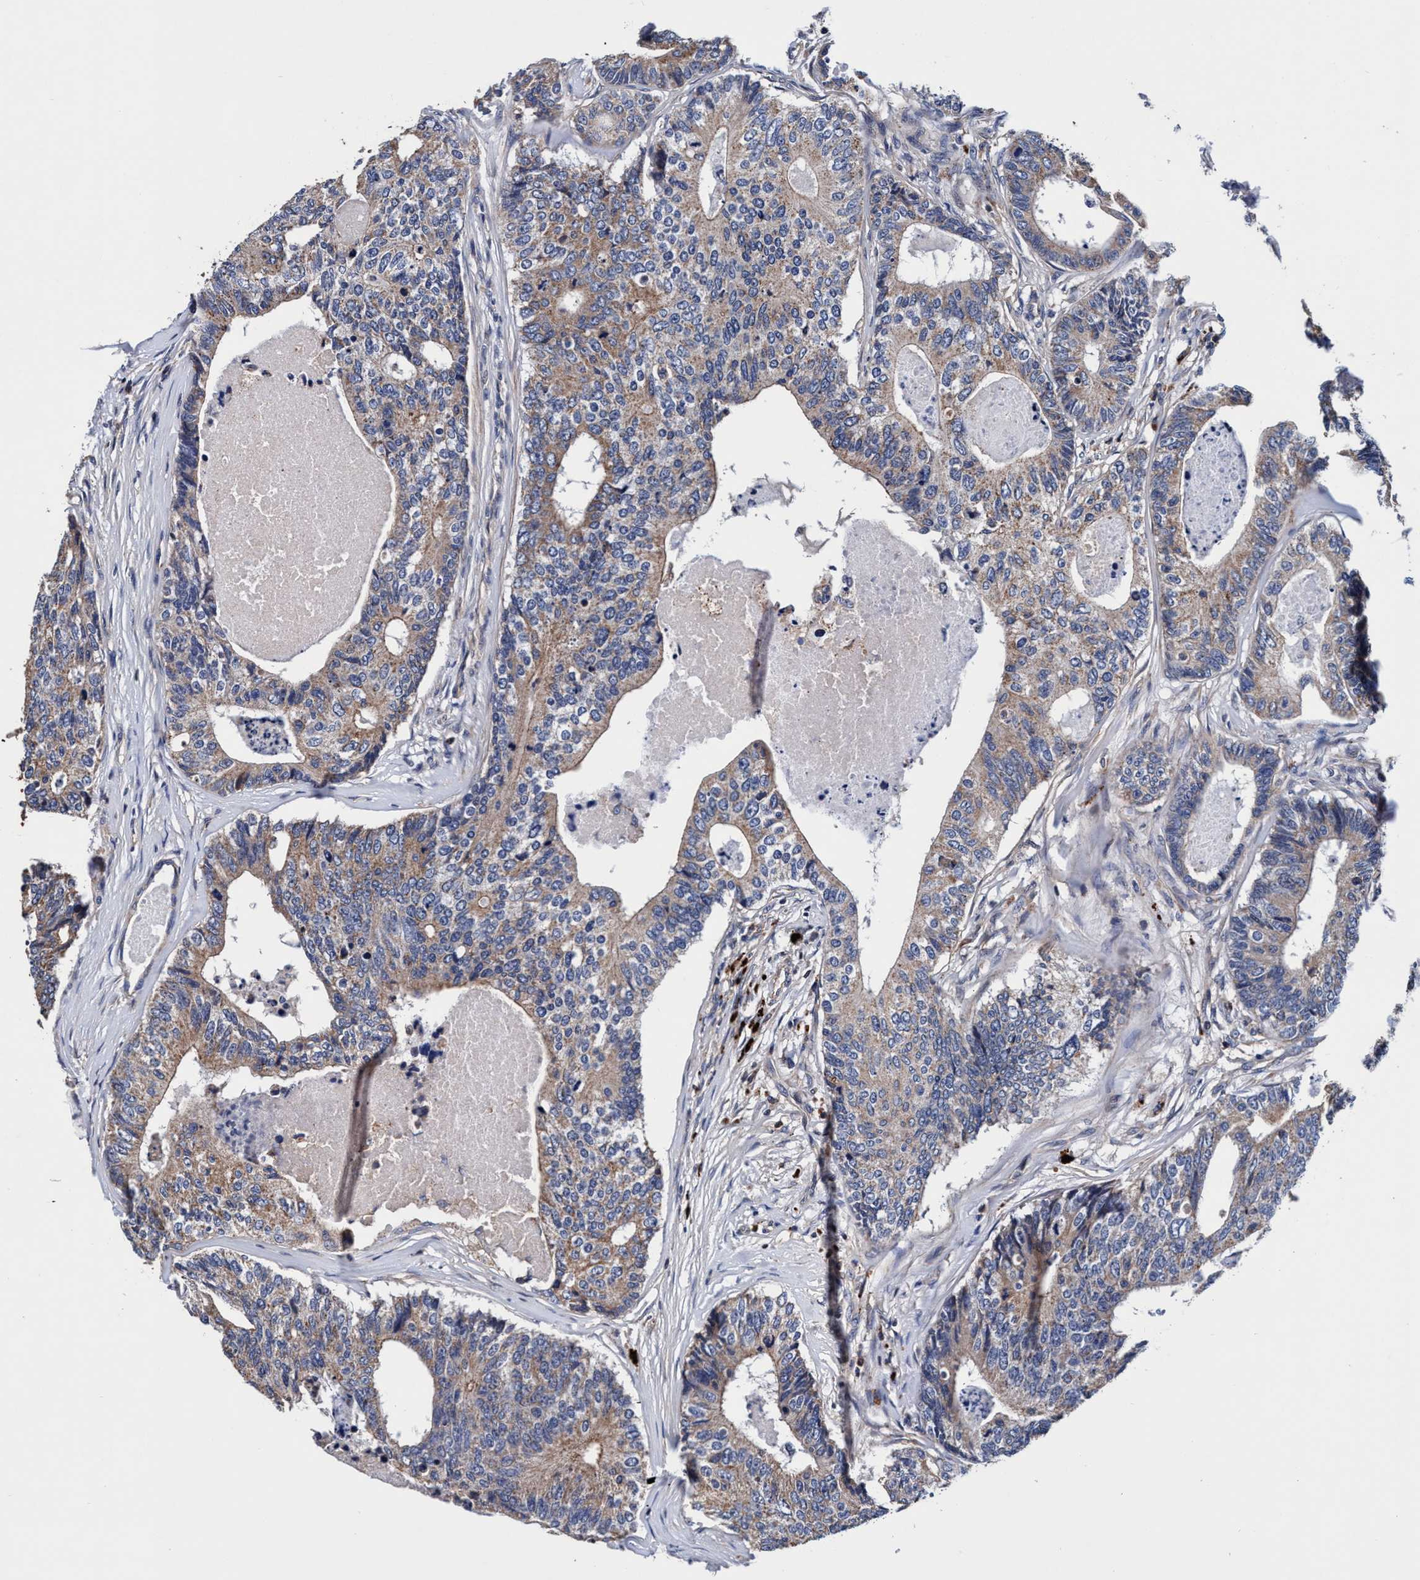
{"staining": {"intensity": "moderate", "quantity": ">75%", "location": "cytoplasmic/membranous"}, "tissue": "colorectal cancer", "cell_type": "Tumor cells", "image_type": "cancer", "snomed": [{"axis": "morphology", "description": "Adenocarcinoma, NOS"}, {"axis": "topography", "description": "Colon"}], "caption": "Immunohistochemical staining of colorectal adenocarcinoma displays medium levels of moderate cytoplasmic/membranous protein staining in approximately >75% of tumor cells.", "gene": "RNF208", "patient": {"sex": "female", "age": 67}}